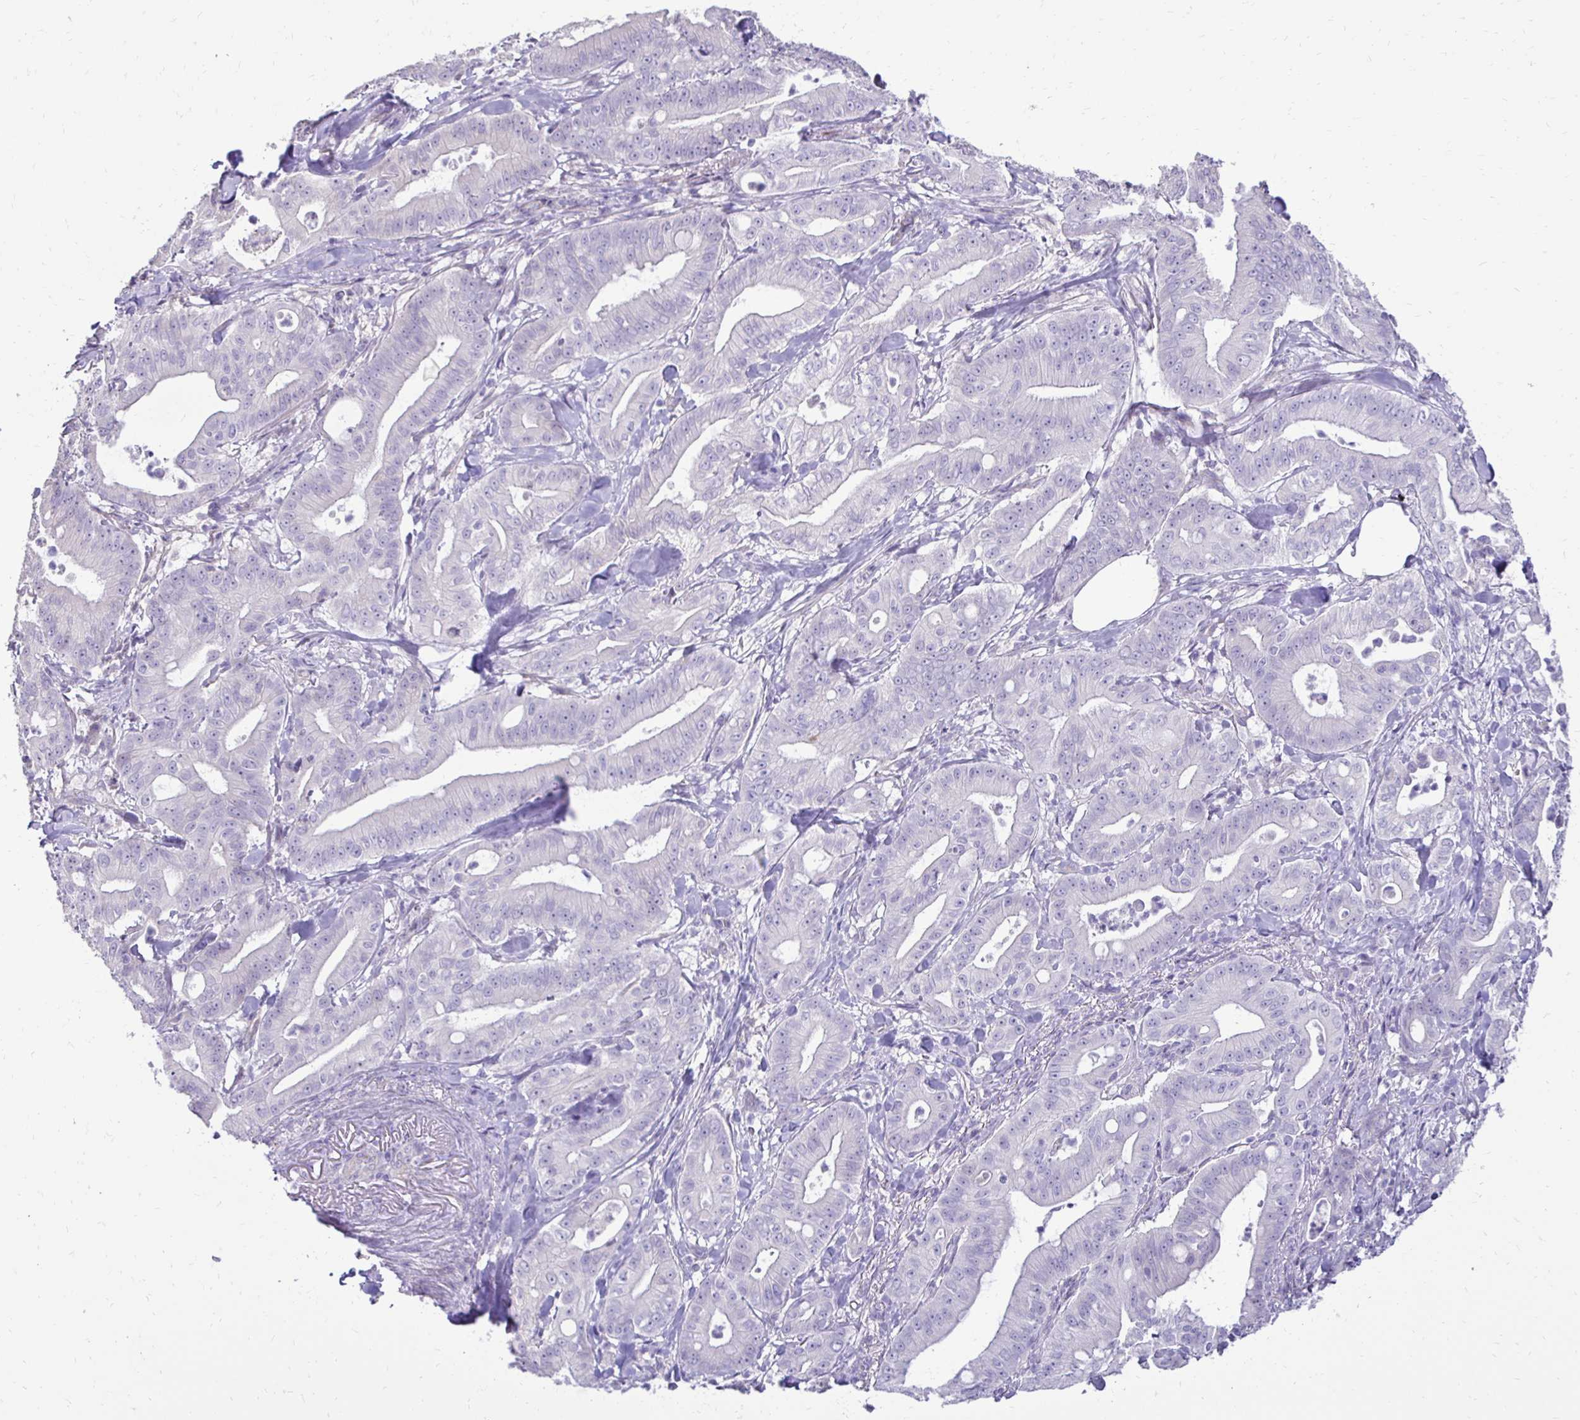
{"staining": {"intensity": "negative", "quantity": "none", "location": "none"}, "tissue": "pancreatic cancer", "cell_type": "Tumor cells", "image_type": "cancer", "snomed": [{"axis": "morphology", "description": "Adenocarcinoma, NOS"}, {"axis": "topography", "description": "Pancreas"}], "caption": "The photomicrograph exhibits no significant positivity in tumor cells of pancreatic cancer (adenocarcinoma).", "gene": "GAS2", "patient": {"sex": "male", "age": 71}}